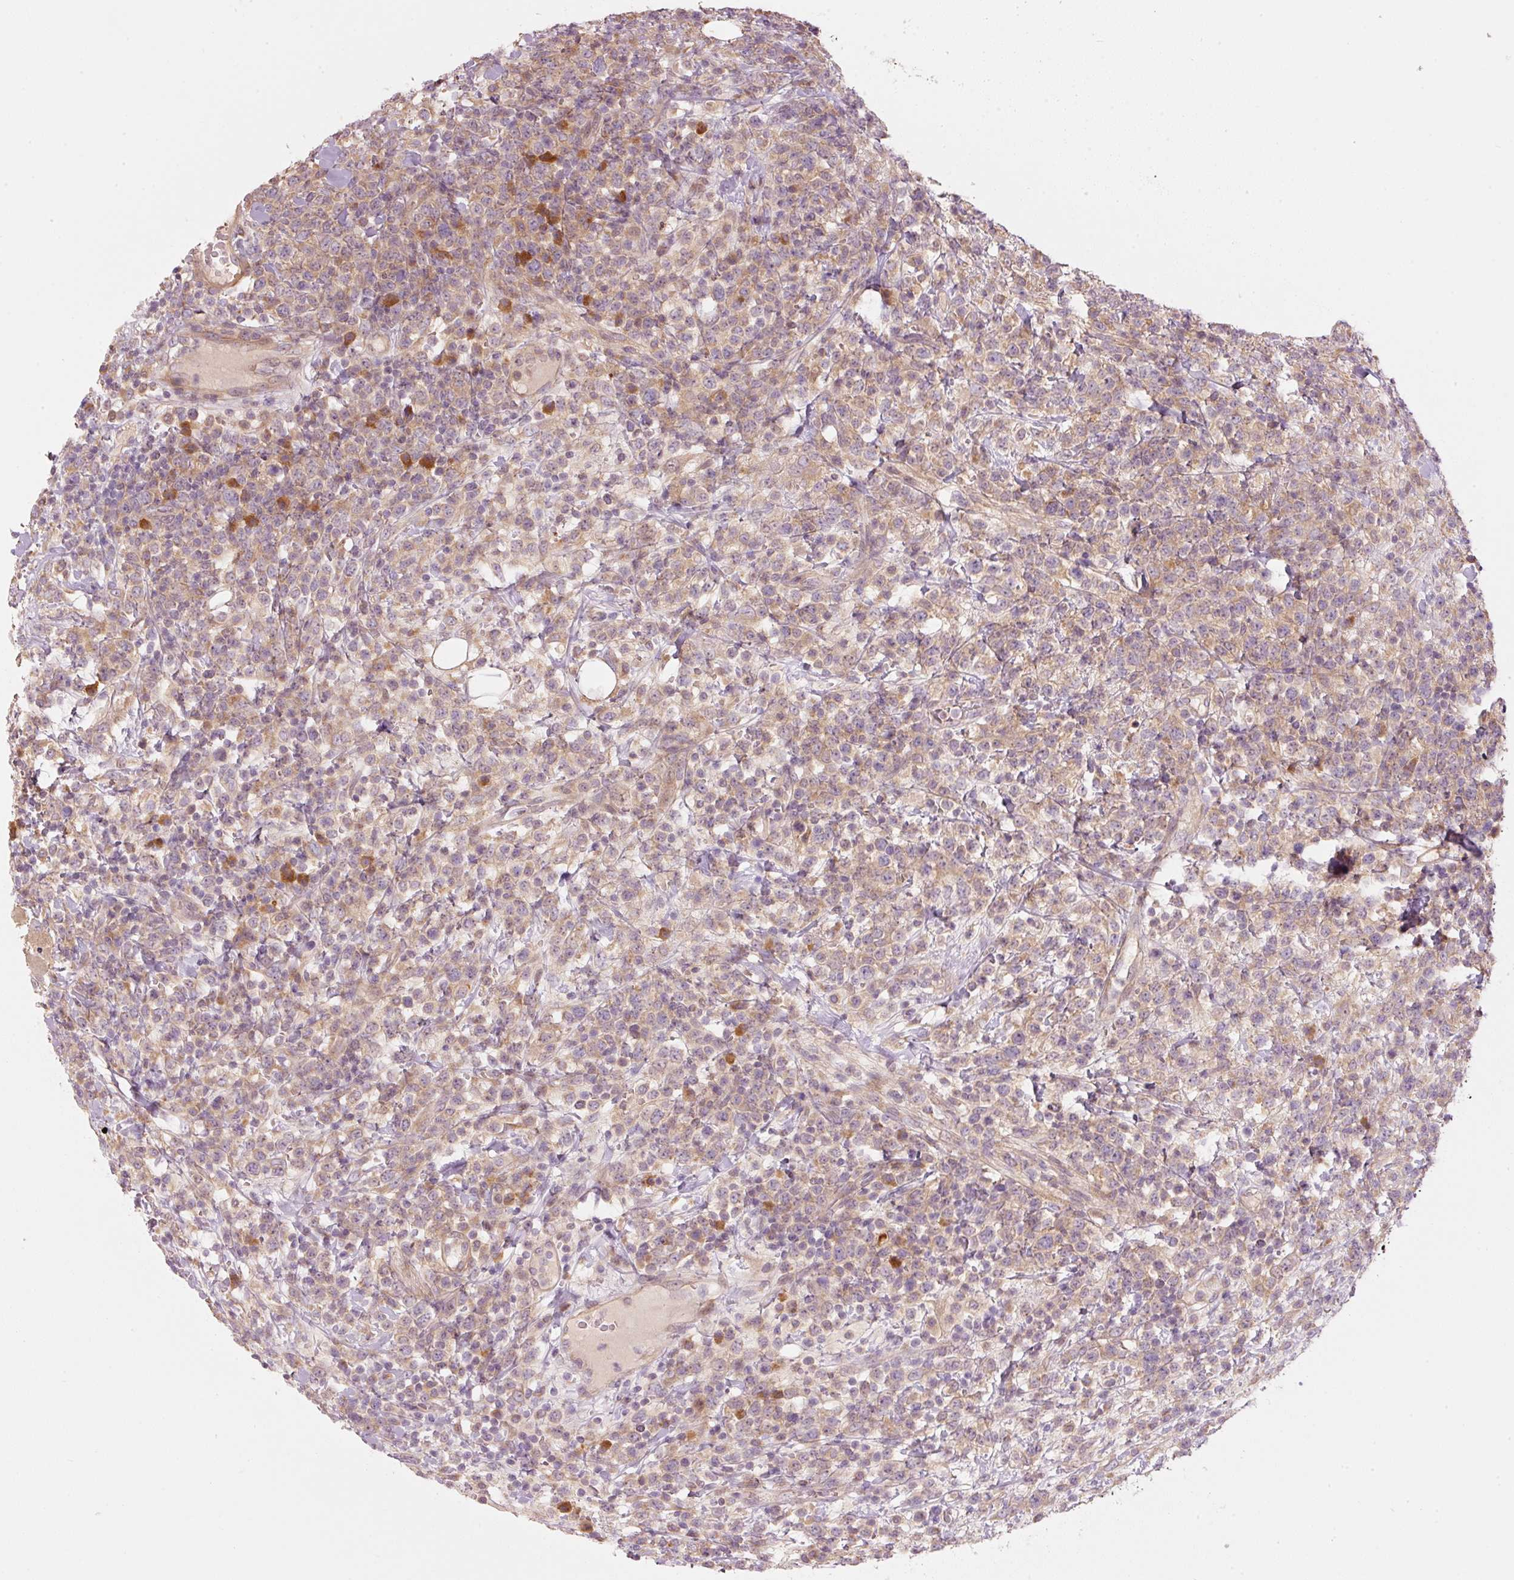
{"staining": {"intensity": "weak", "quantity": "25%-75%", "location": "cytoplasmic/membranous"}, "tissue": "lymphoma", "cell_type": "Tumor cells", "image_type": "cancer", "snomed": [{"axis": "morphology", "description": "Malignant lymphoma, non-Hodgkin's type, High grade"}, {"axis": "topography", "description": "Colon"}], "caption": "The image shows immunohistochemical staining of lymphoma. There is weak cytoplasmic/membranous expression is seen in about 25%-75% of tumor cells. The staining was performed using DAB, with brown indicating positive protein expression. Nuclei are stained blue with hematoxylin.", "gene": "MAP10", "patient": {"sex": "female", "age": 53}}